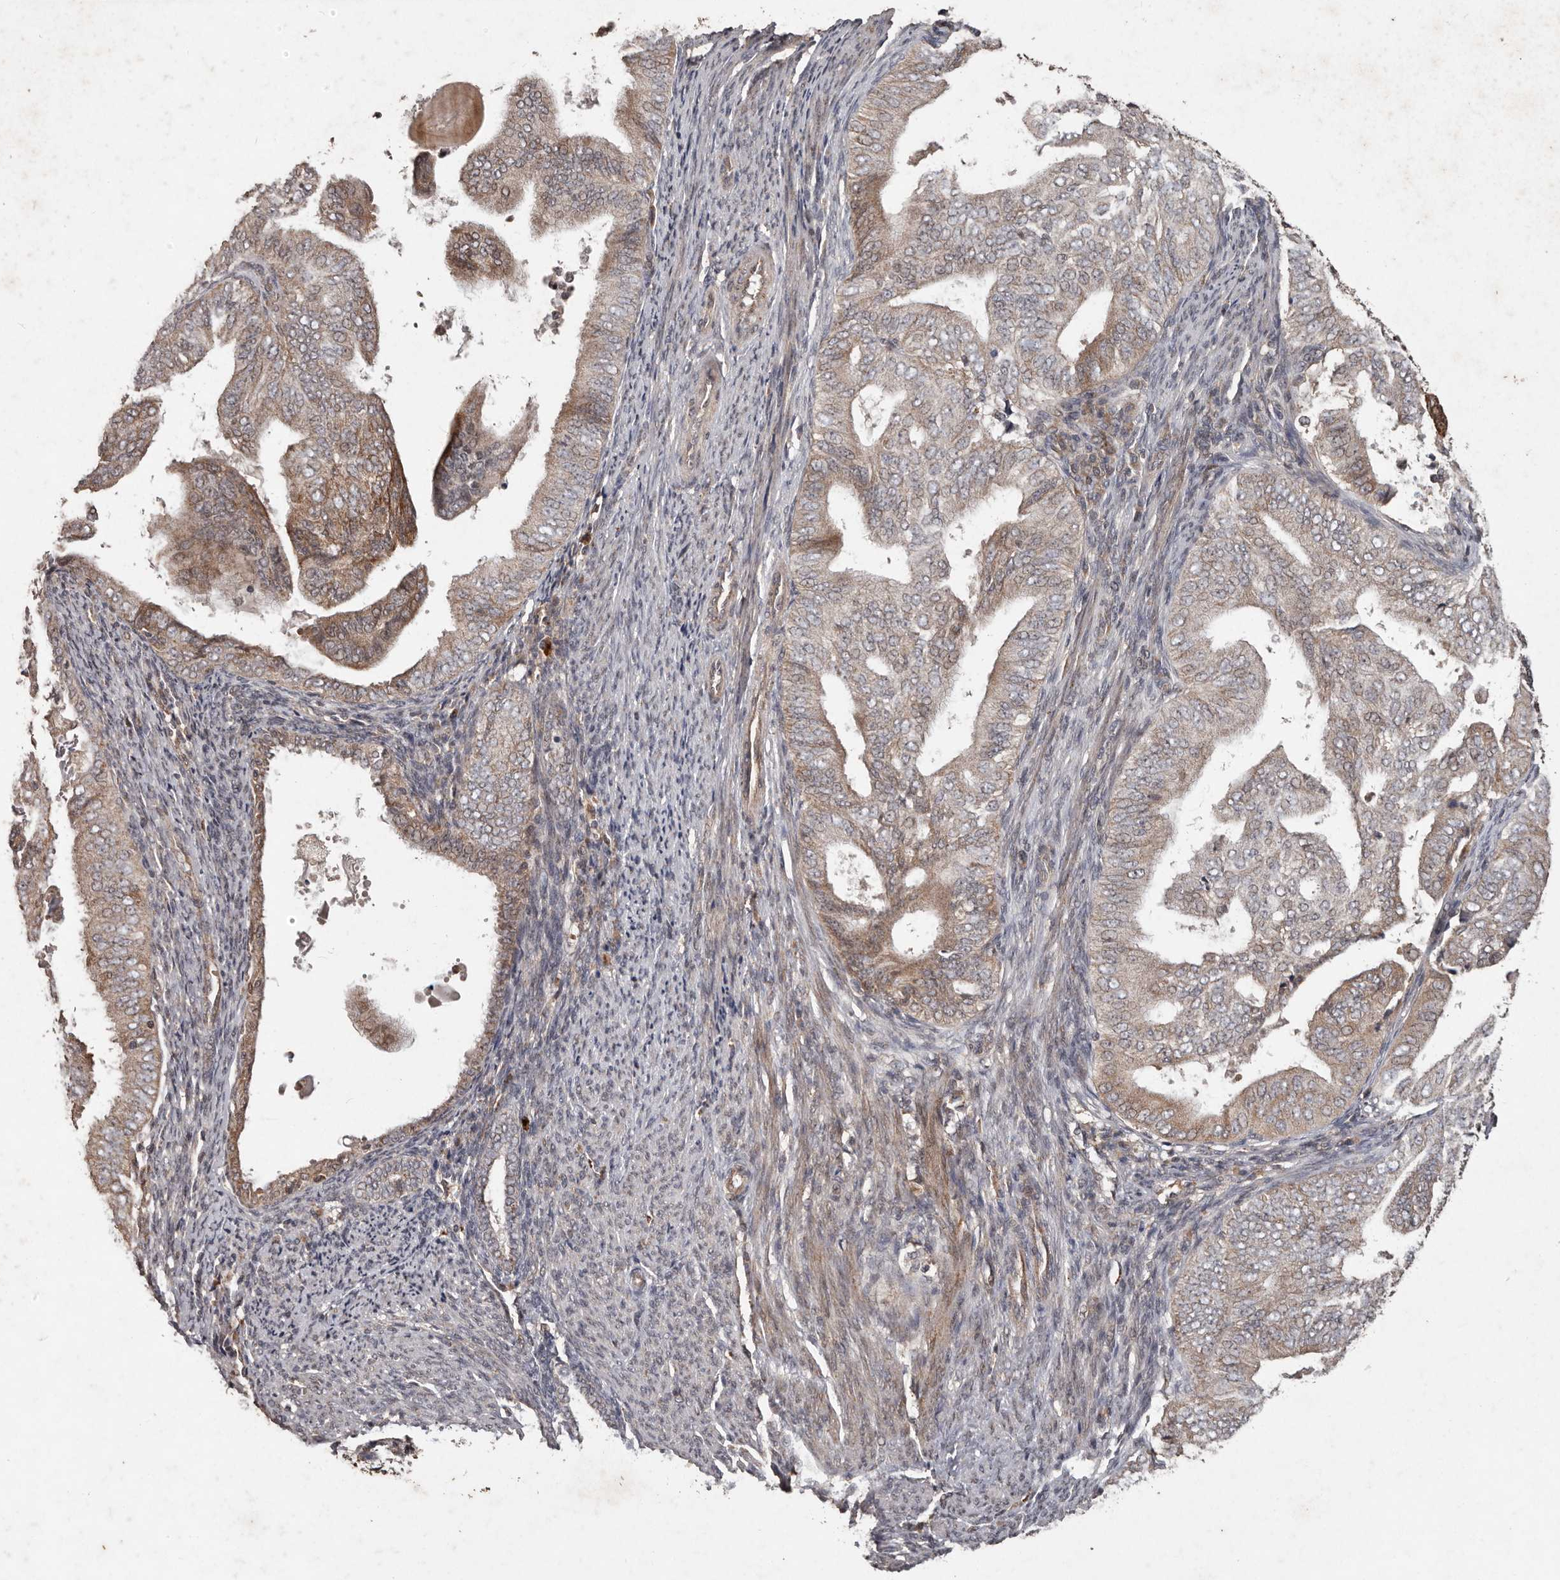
{"staining": {"intensity": "moderate", "quantity": ">75%", "location": "cytoplasmic/membranous"}, "tissue": "endometrial cancer", "cell_type": "Tumor cells", "image_type": "cancer", "snomed": [{"axis": "morphology", "description": "Adenocarcinoma, NOS"}, {"axis": "topography", "description": "Endometrium"}], "caption": "Protein staining by IHC exhibits moderate cytoplasmic/membranous positivity in about >75% of tumor cells in adenocarcinoma (endometrial).", "gene": "PLOD2", "patient": {"sex": "female", "age": 58}}